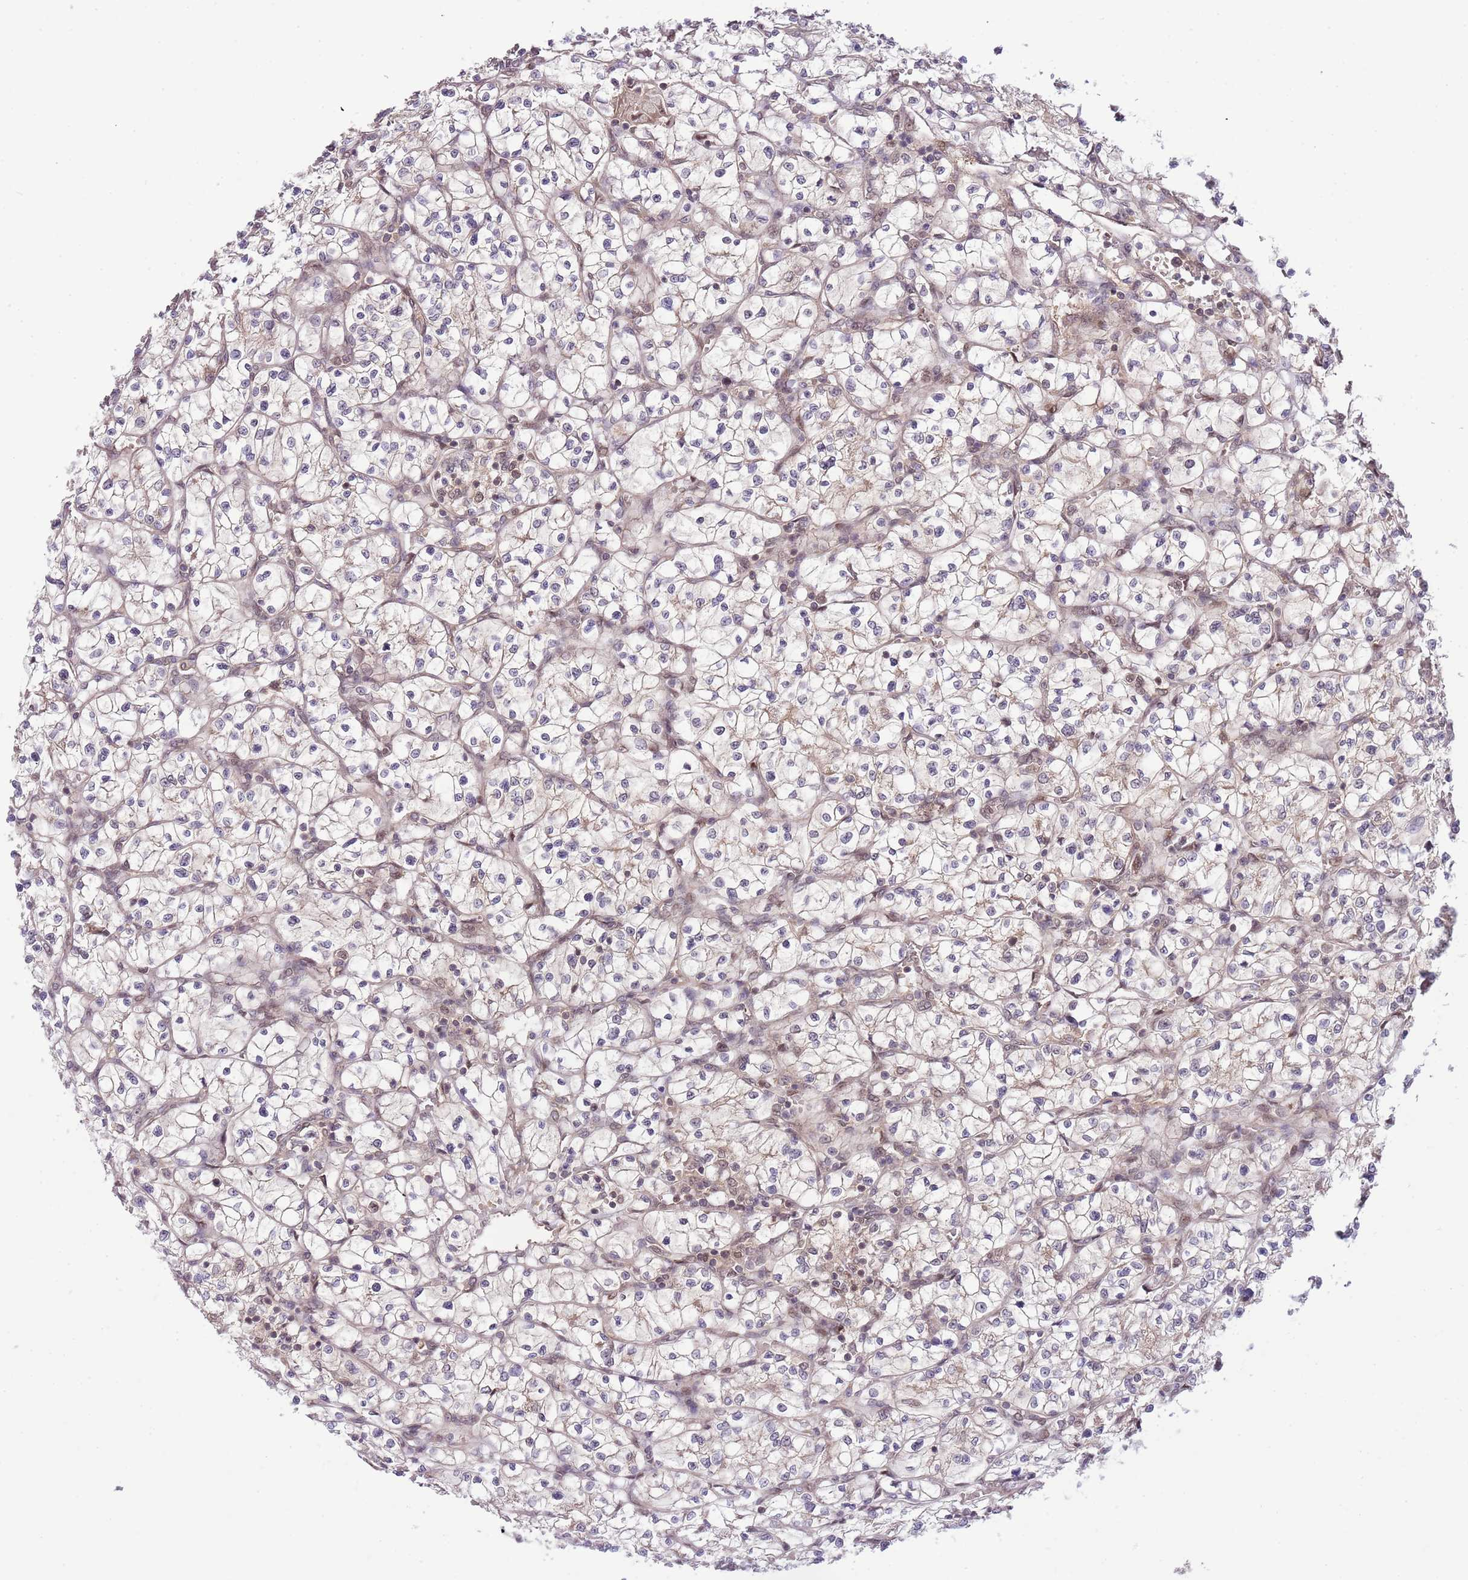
{"staining": {"intensity": "negative", "quantity": "none", "location": "none"}, "tissue": "renal cancer", "cell_type": "Tumor cells", "image_type": "cancer", "snomed": [{"axis": "morphology", "description": "Adenocarcinoma, NOS"}, {"axis": "topography", "description": "Kidney"}], "caption": "DAB immunohistochemical staining of human renal cancer (adenocarcinoma) displays no significant staining in tumor cells.", "gene": "CHD1", "patient": {"sex": "female", "age": 64}}